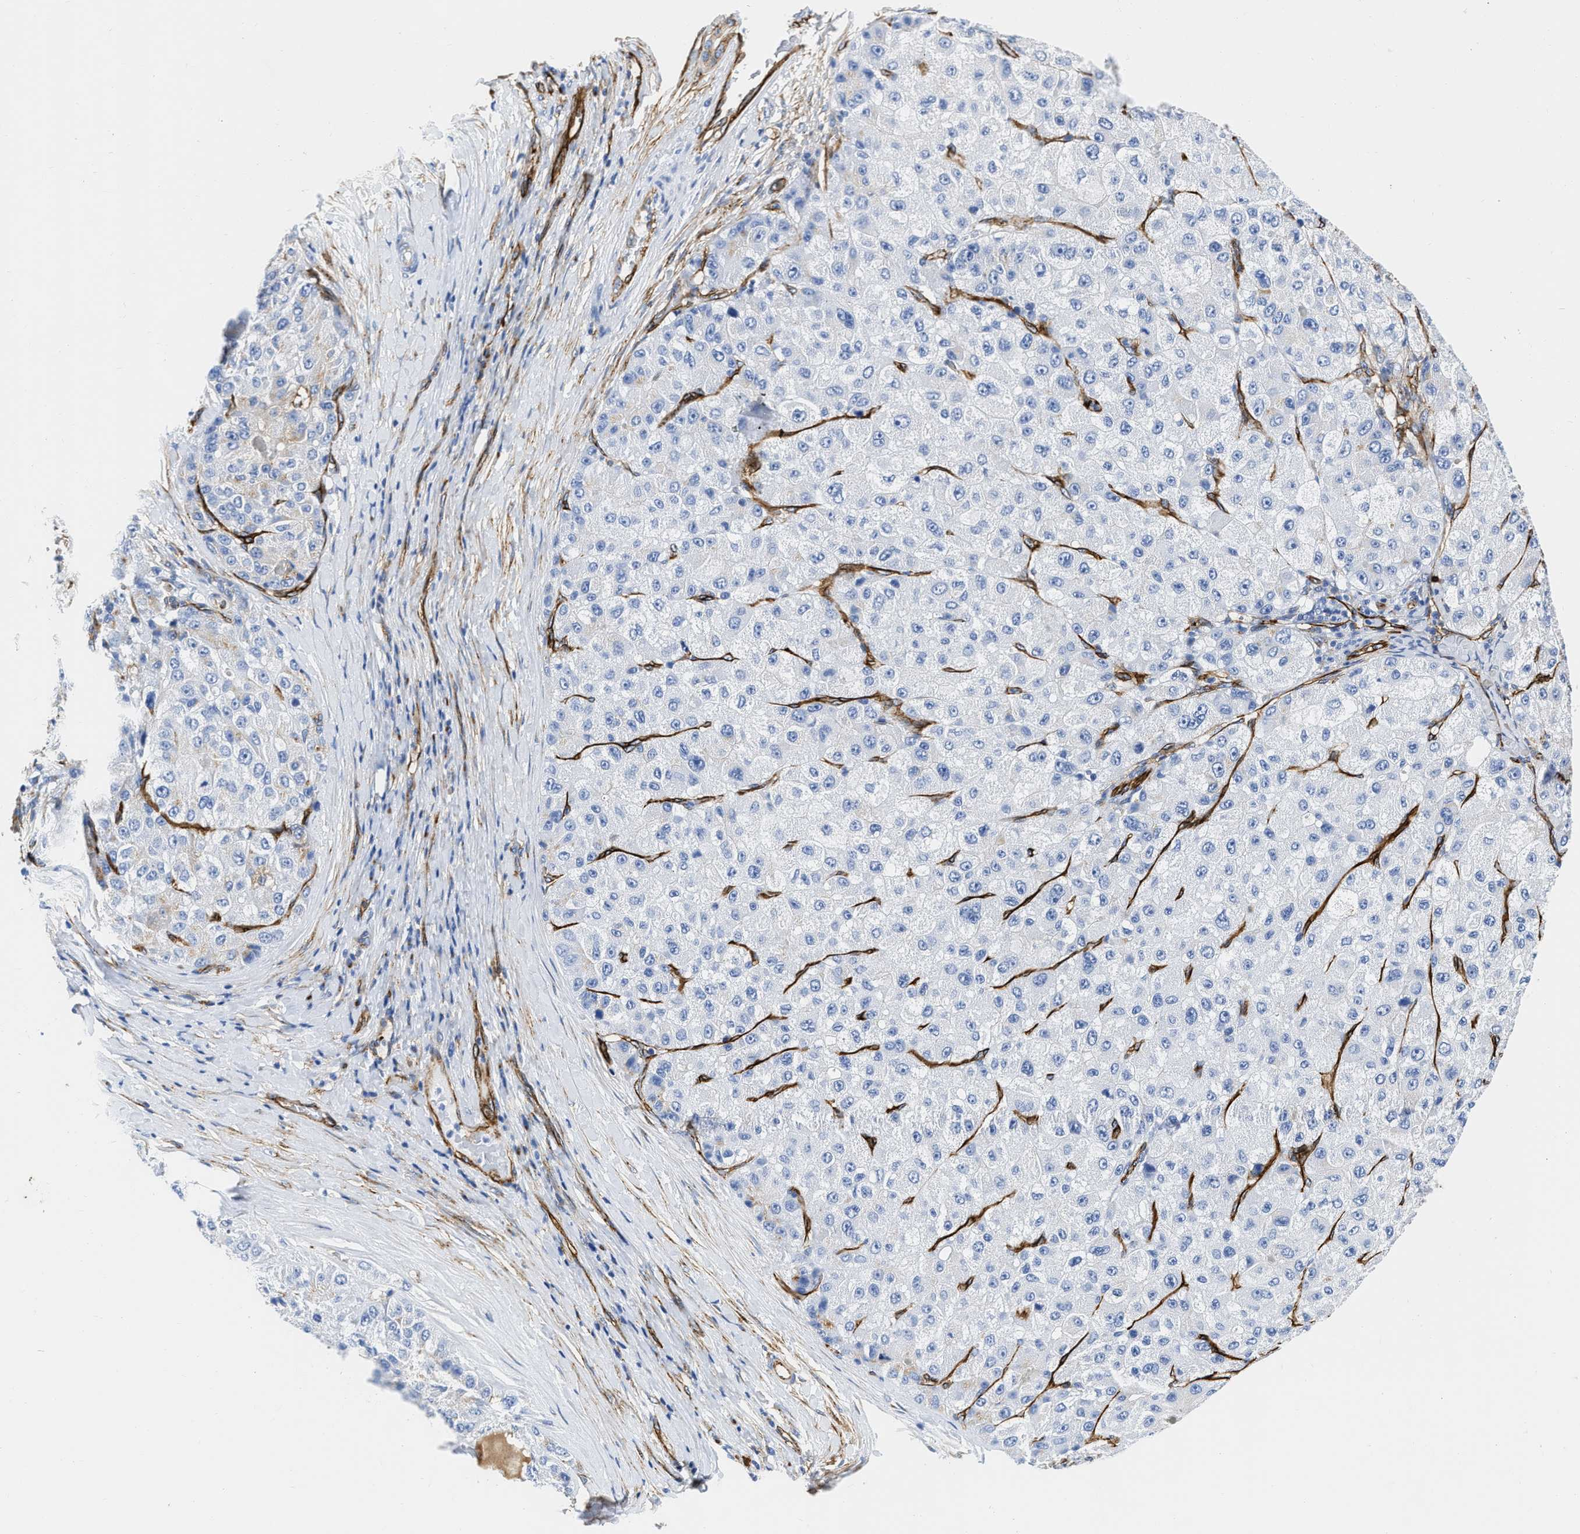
{"staining": {"intensity": "weak", "quantity": "<25%", "location": "cytoplasmic/membranous"}, "tissue": "liver cancer", "cell_type": "Tumor cells", "image_type": "cancer", "snomed": [{"axis": "morphology", "description": "Carcinoma, Hepatocellular, NOS"}, {"axis": "topography", "description": "Liver"}], "caption": "Immunohistochemistry image of neoplastic tissue: human liver cancer stained with DAB shows no significant protein positivity in tumor cells.", "gene": "TVP23B", "patient": {"sex": "male", "age": 80}}